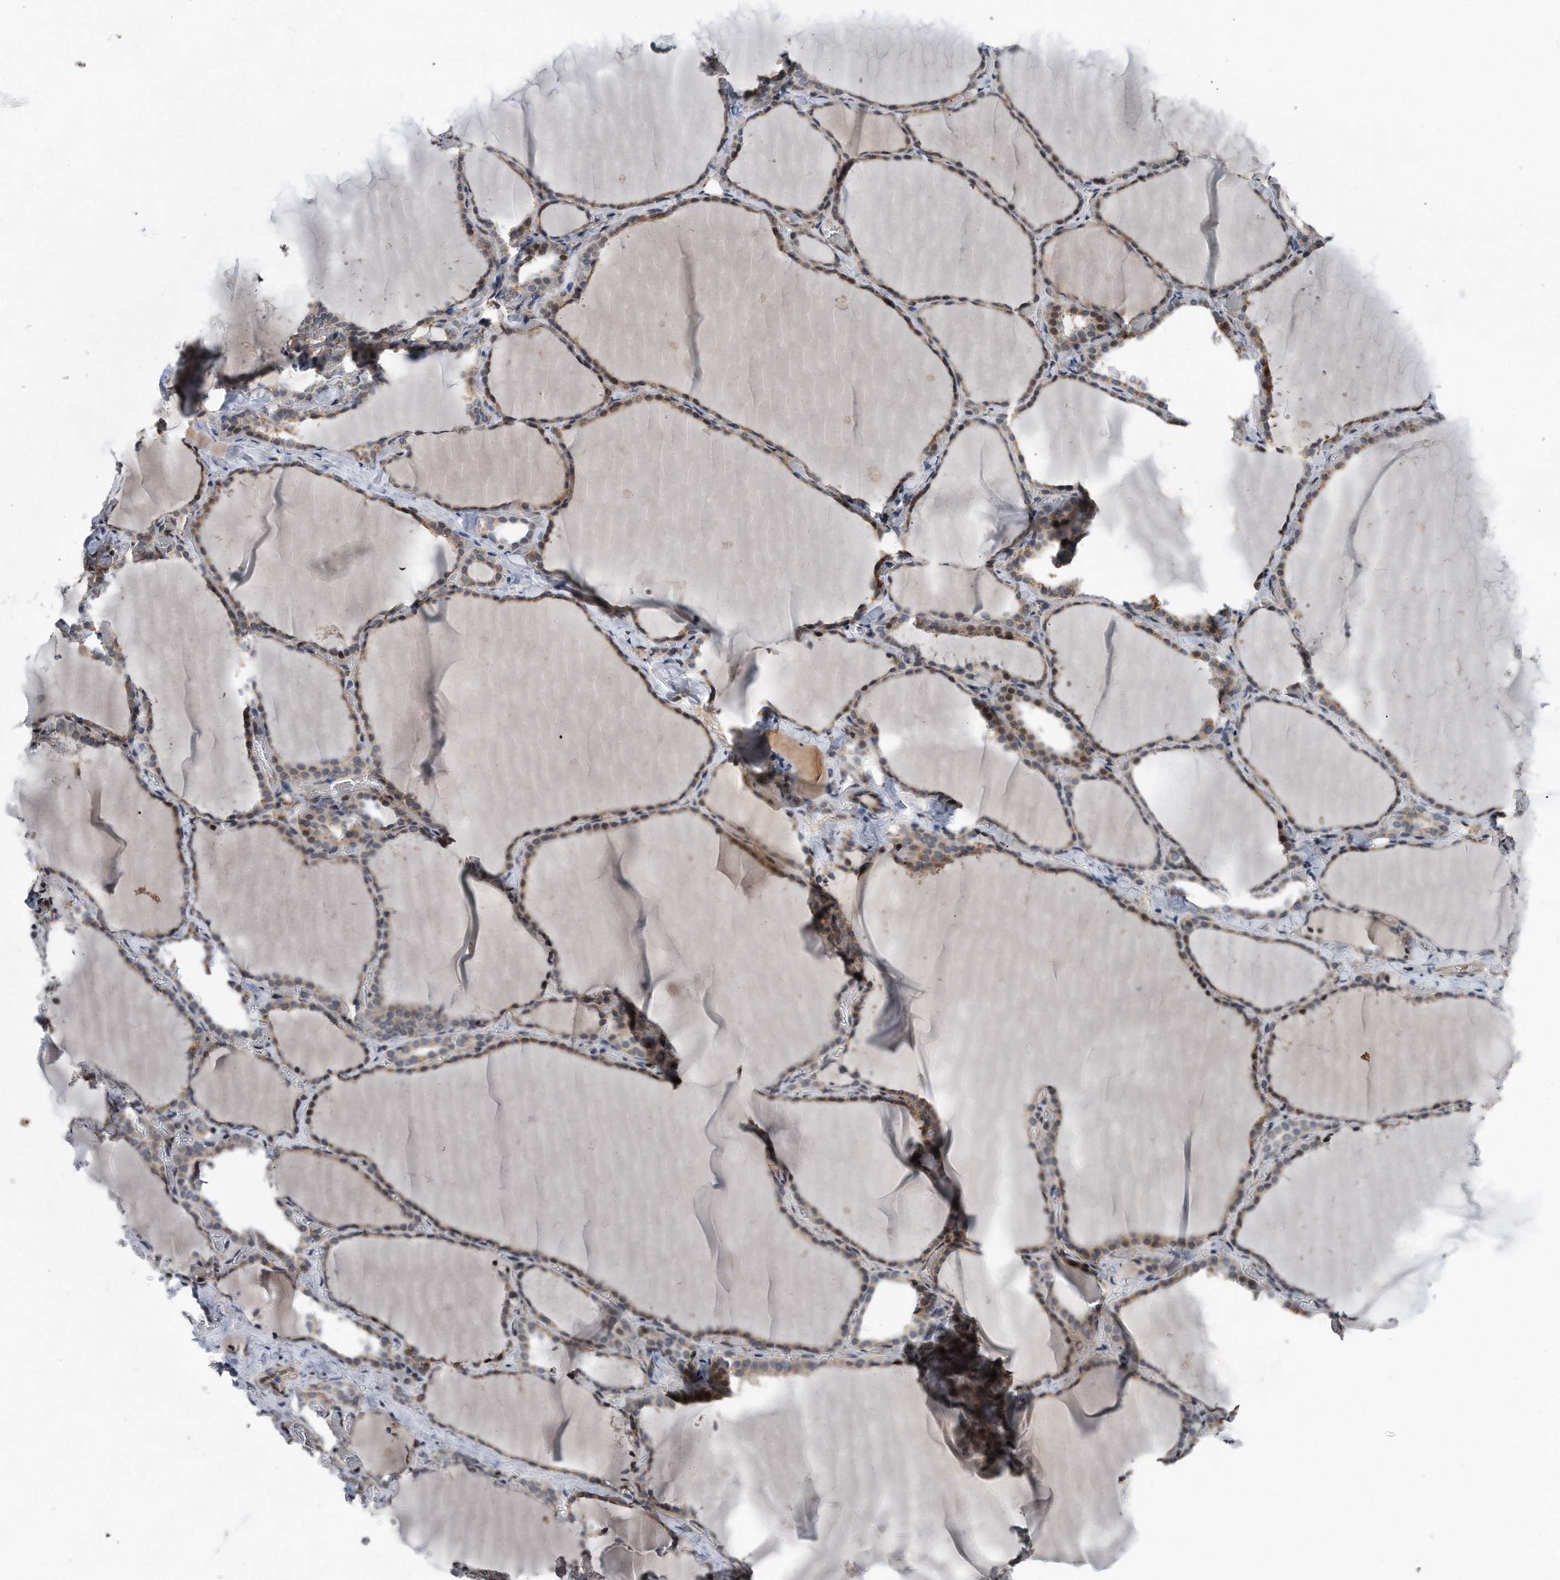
{"staining": {"intensity": "weak", "quantity": ">75%", "location": "cytoplasmic/membranous"}, "tissue": "thyroid gland", "cell_type": "Glandular cells", "image_type": "normal", "snomed": [{"axis": "morphology", "description": "Normal tissue, NOS"}, {"axis": "topography", "description": "Thyroid gland"}], "caption": "About >75% of glandular cells in benign thyroid gland exhibit weak cytoplasmic/membranous protein positivity as visualized by brown immunohistochemical staining.", "gene": "DST", "patient": {"sex": "female", "age": 22}}